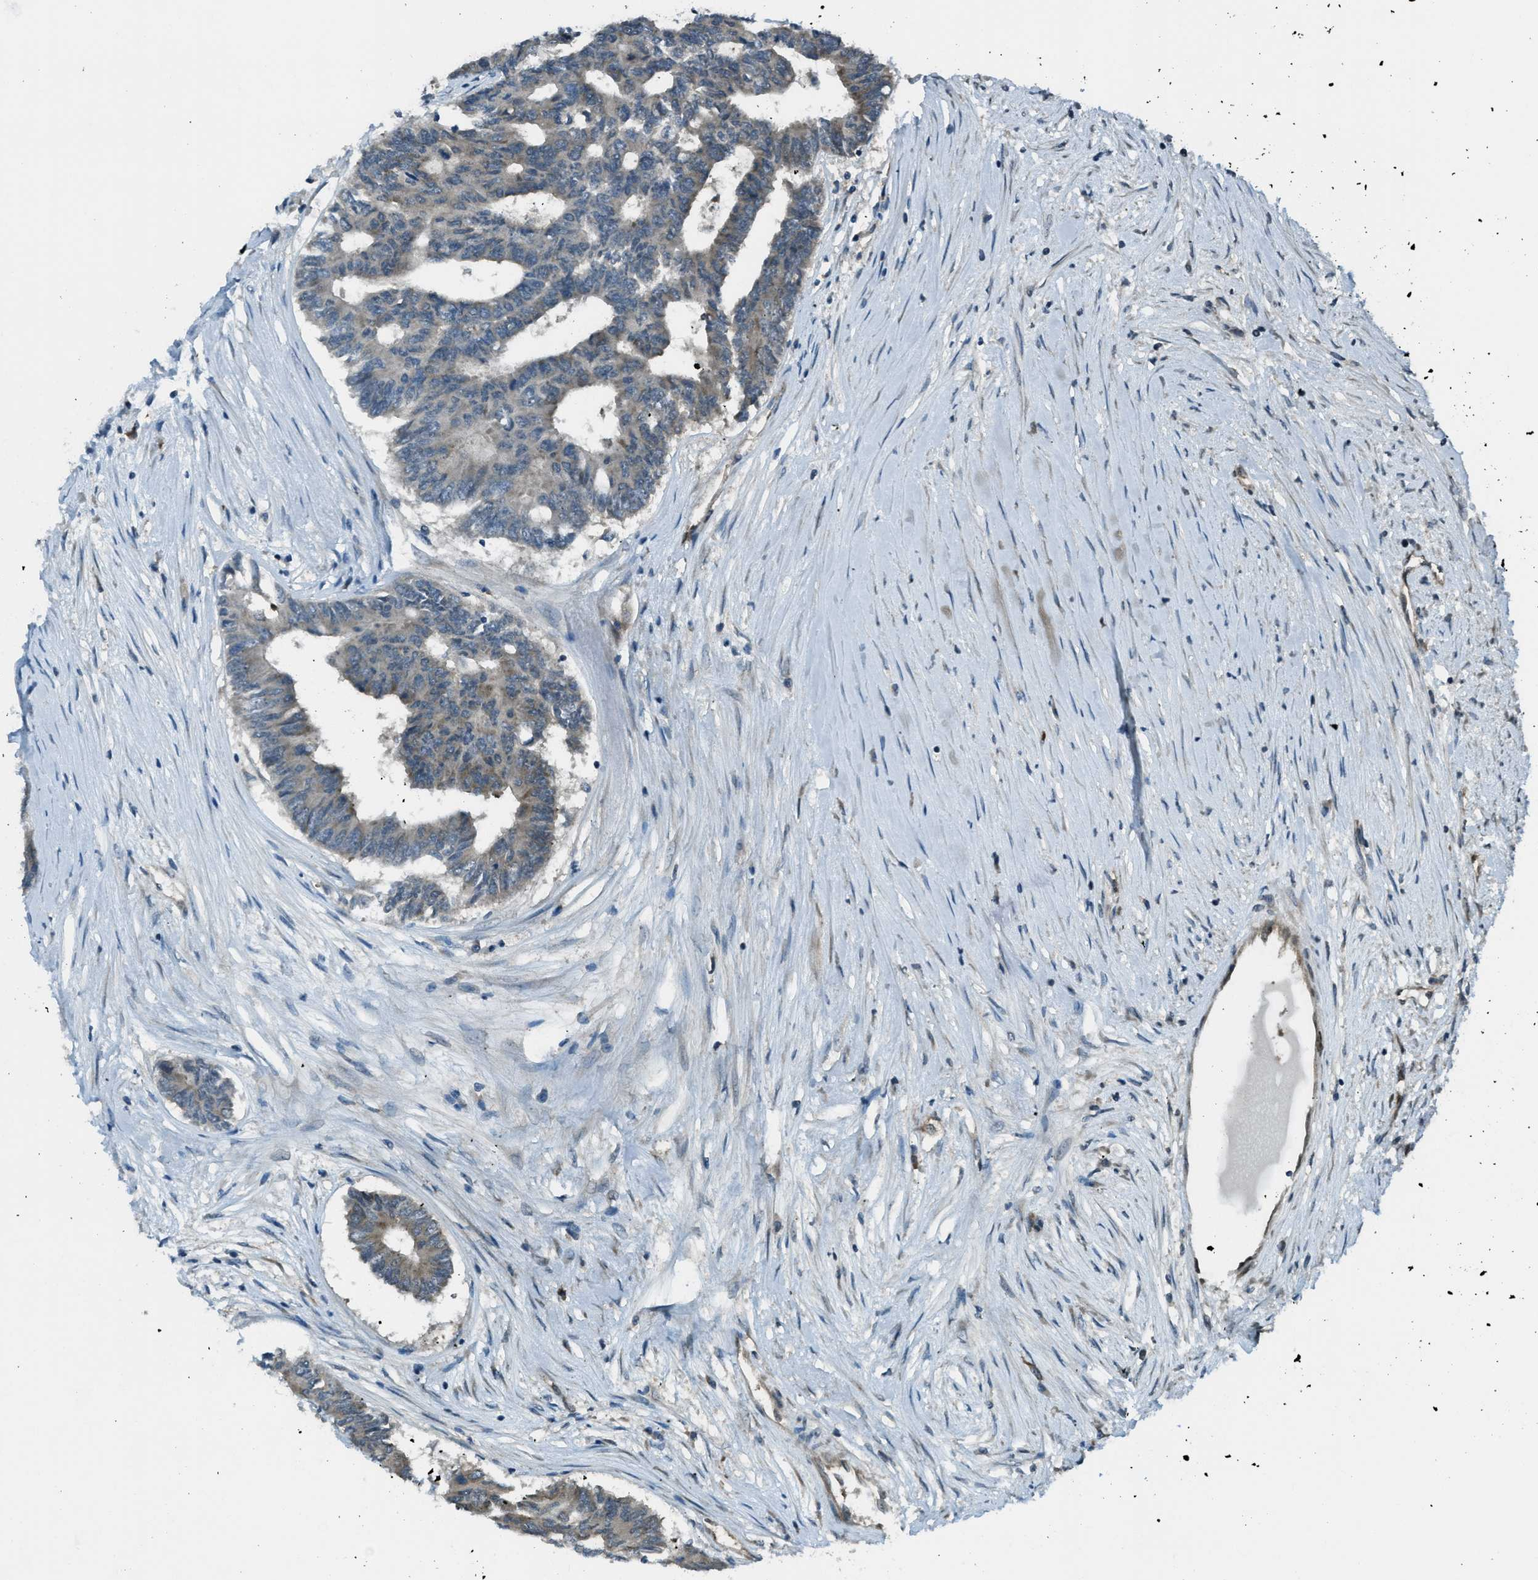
{"staining": {"intensity": "moderate", "quantity": ">75%", "location": "cytoplasmic/membranous"}, "tissue": "colorectal cancer", "cell_type": "Tumor cells", "image_type": "cancer", "snomed": [{"axis": "morphology", "description": "Adenocarcinoma, NOS"}, {"axis": "topography", "description": "Rectum"}], "caption": "Brown immunohistochemical staining in human colorectal cancer demonstrates moderate cytoplasmic/membranous positivity in approximately >75% of tumor cells.", "gene": "ASAP2", "patient": {"sex": "male", "age": 63}}